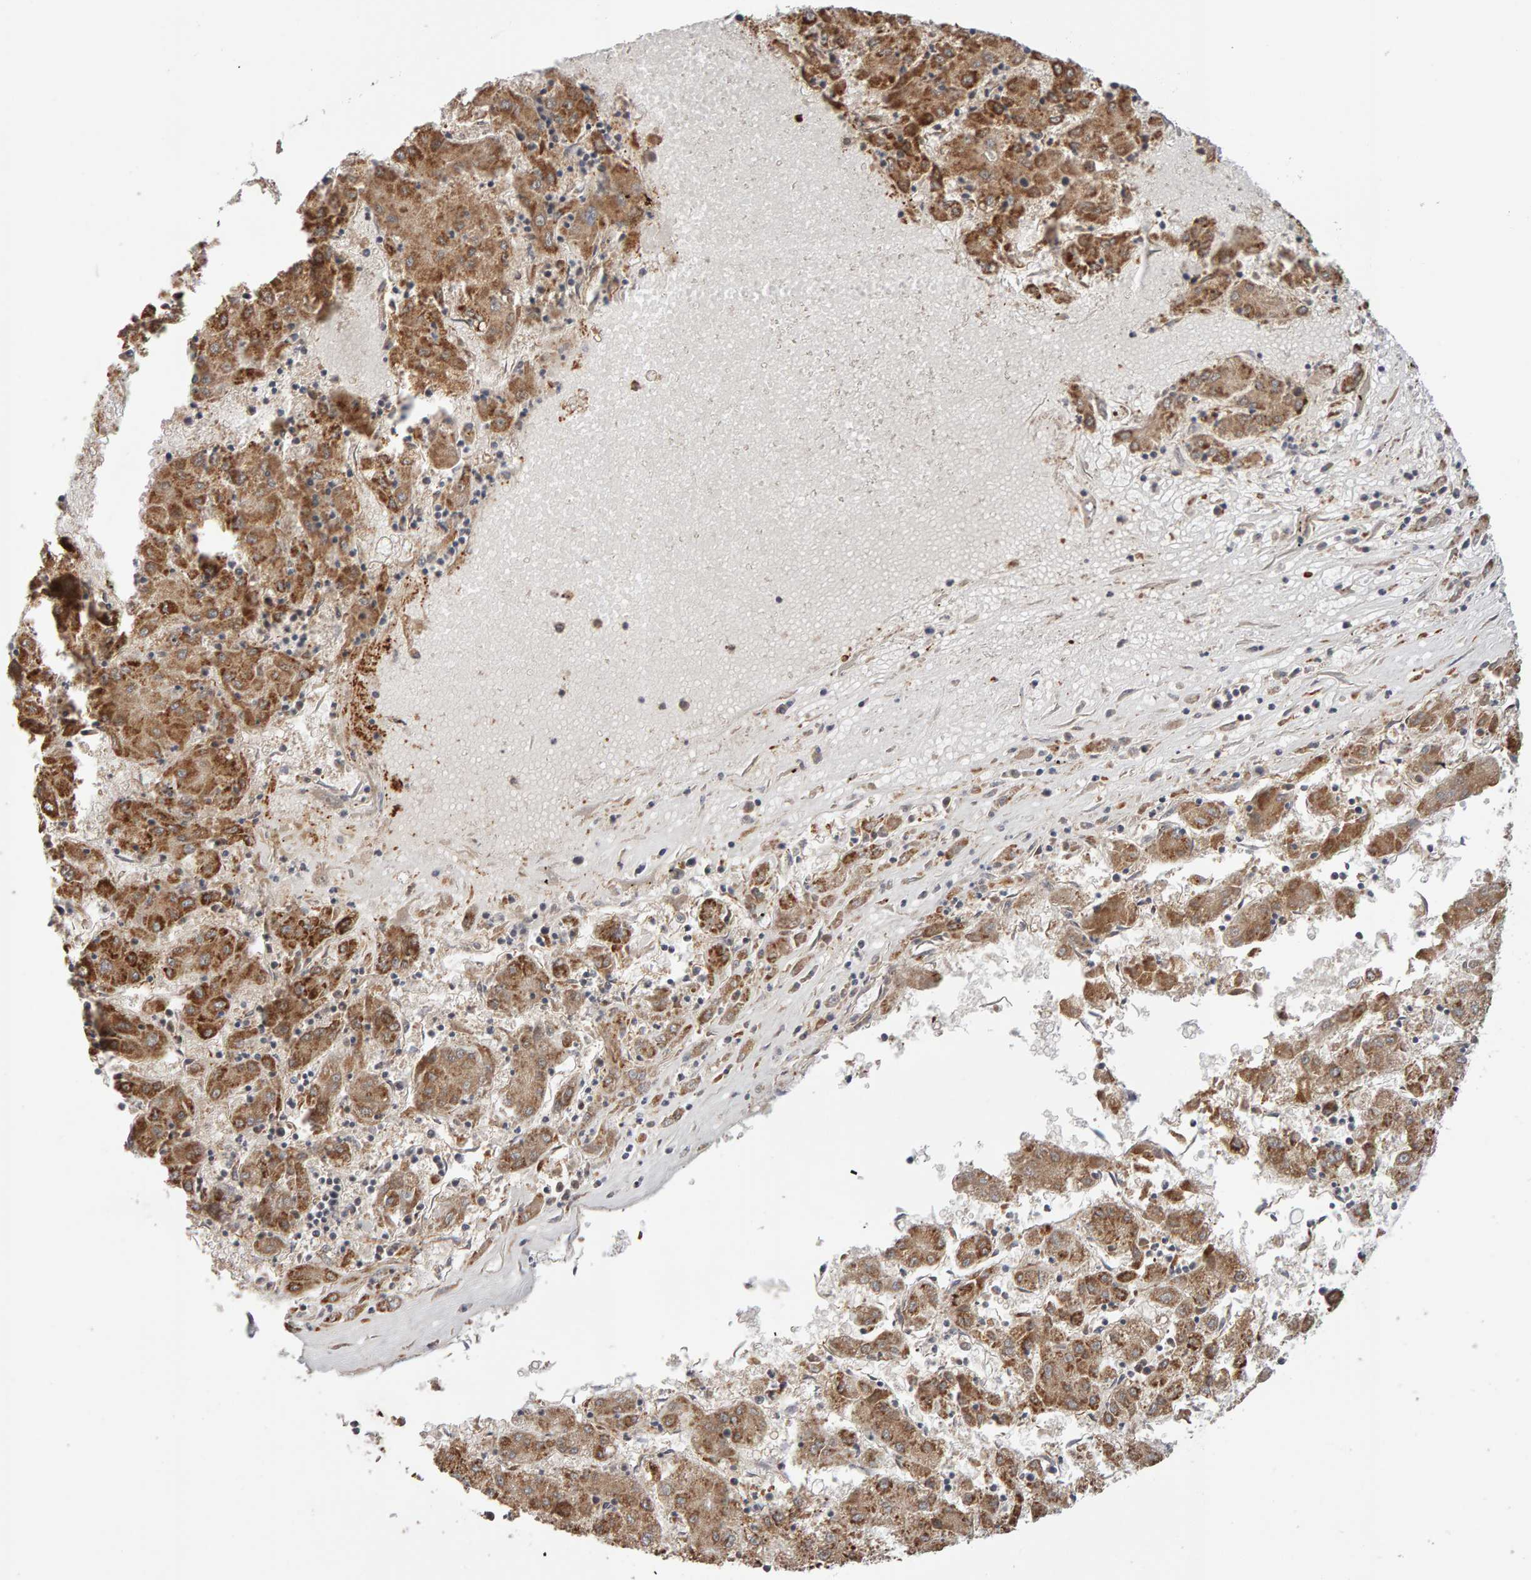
{"staining": {"intensity": "moderate", "quantity": ">75%", "location": "cytoplasmic/membranous"}, "tissue": "liver cancer", "cell_type": "Tumor cells", "image_type": "cancer", "snomed": [{"axis": "morphology", "description": "Carcinoma, Hepatocellular, NOS"}, {"axis": "topography", "description": "Liver"}], "caption": "Immunohistochemistry (IHC) of human liver cancer (hepatocellular carcinoma) demonstrates medium levels of moderate cytoplasmic/membranous expression in about >75% of tumor cells. (DAB = brown stain, brightfield microscopy at high magnification).", "gene": "SYNRG", "patient": {"sex": "male", "age": 72}}